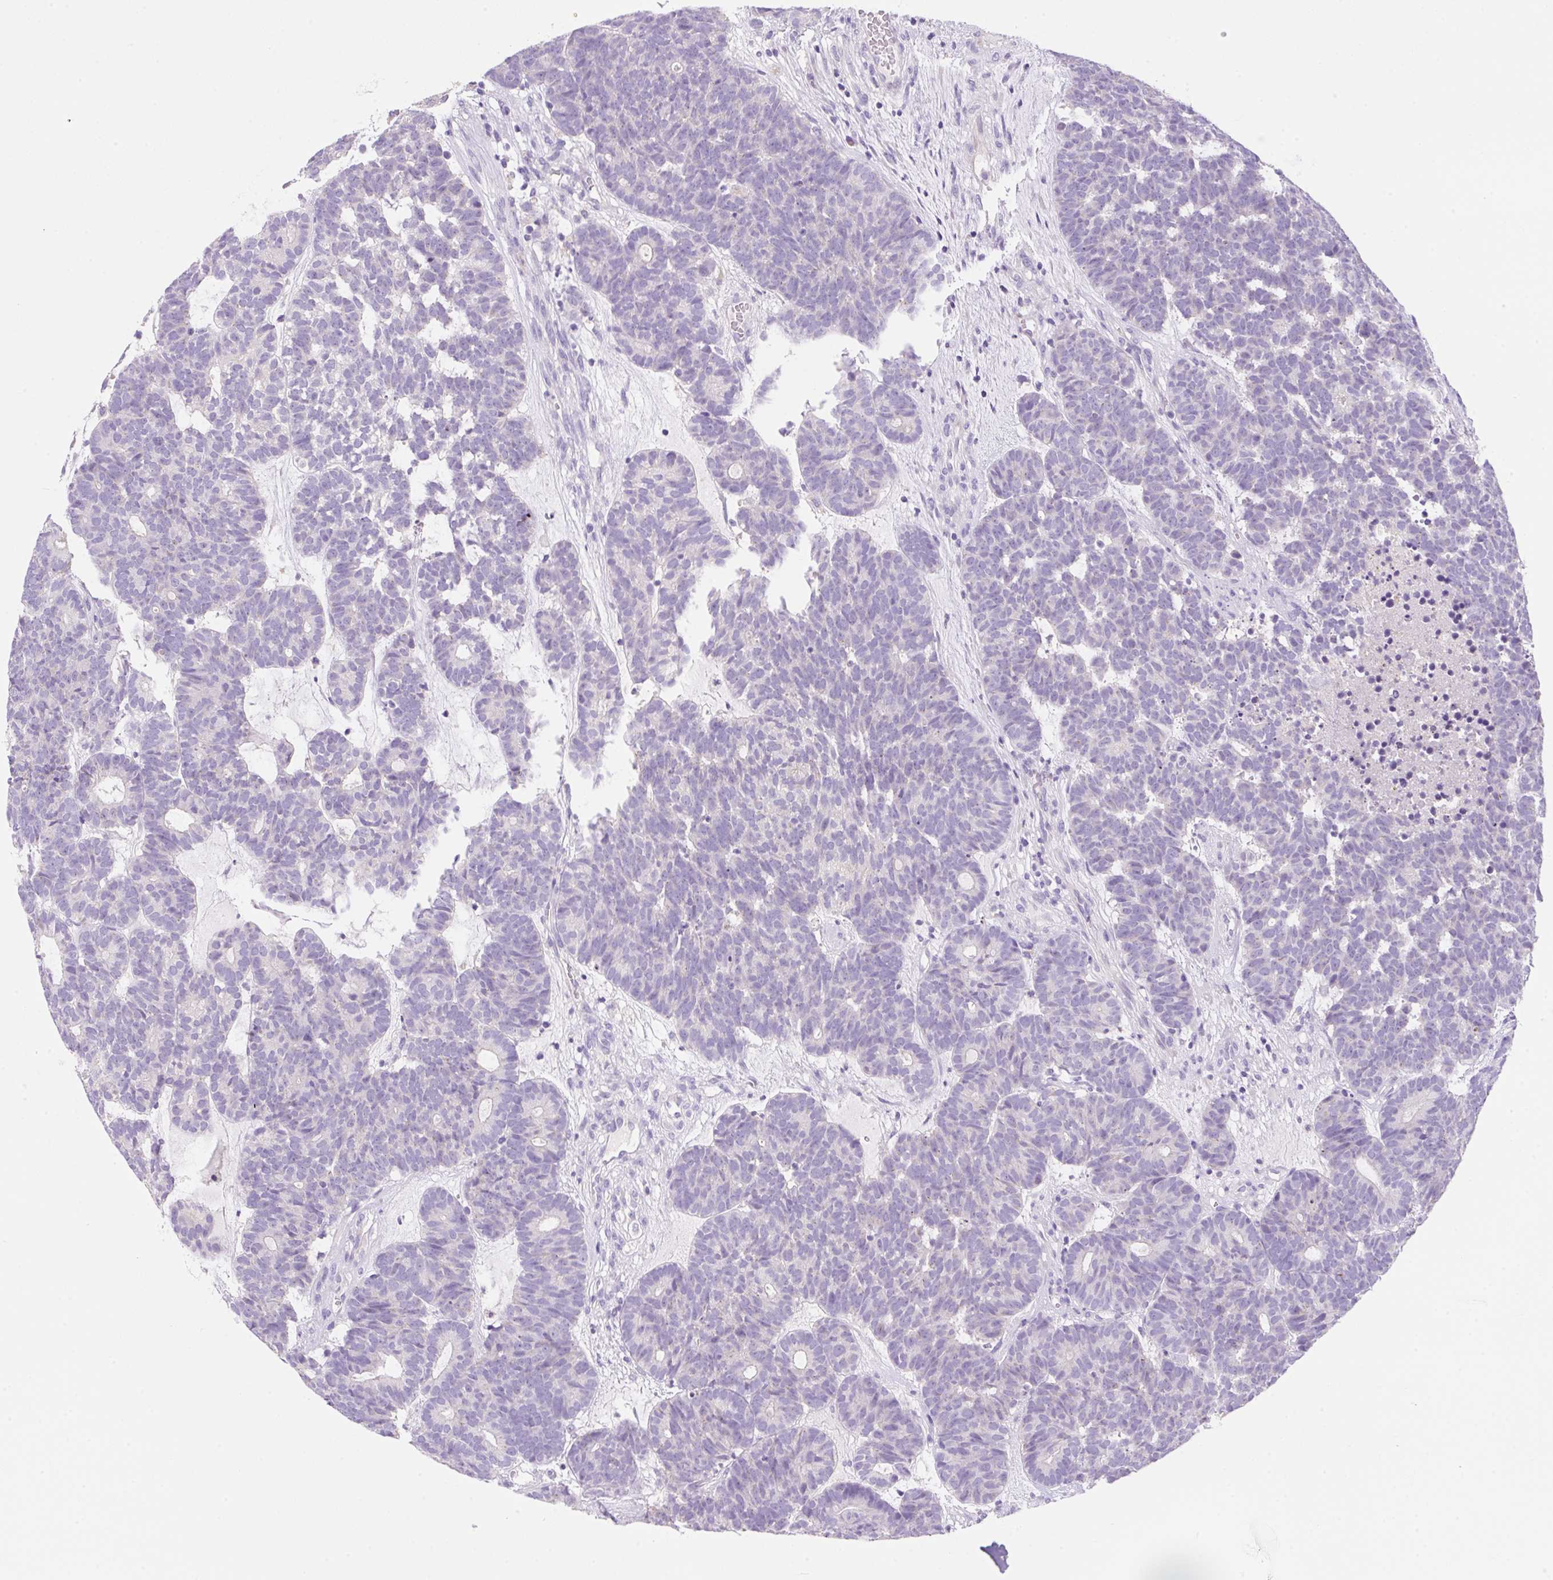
{"staining": {"intensity": "negative", "quantity": "none", "location": "none"}, "tissue": "head and neck cancer", "cell_type": "Tumor cells", "image_type": "cancer", "snomed": [{"axis": "morphology", "description": "Adenocarcinoma, NOS"}, {"axis": "topography", "description": "Head-Neck"}], "caption": "This is an IHC image of human head and neck cancer. There is no positivity in tumor cells.", "gene": "NDST3", "patient": {"sex": "female", "age": 81}}